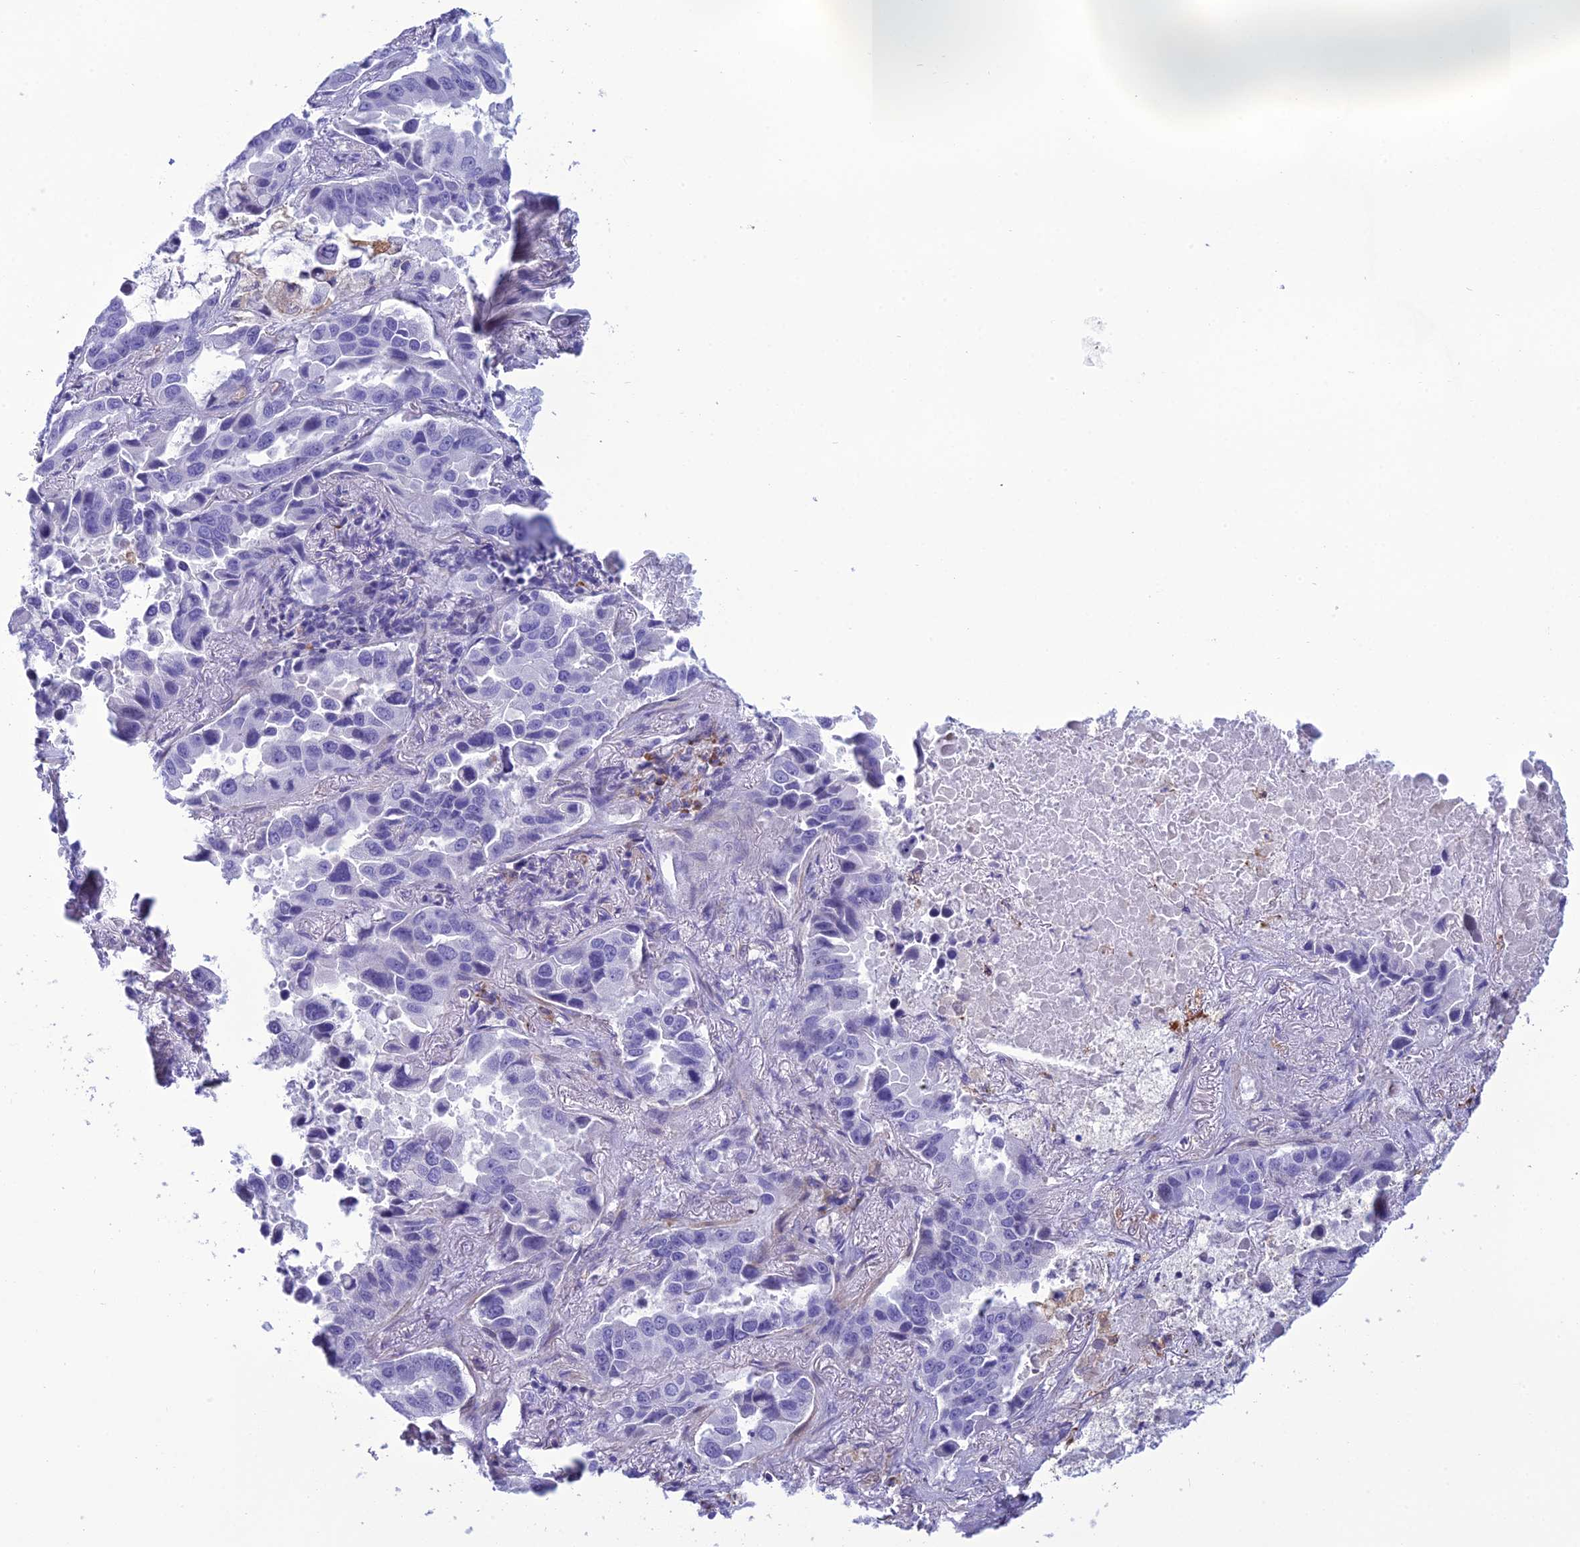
{"staining": {"intensity": "negative", "quantity": "none", "location": "none"}, "tissue": "lung cancer", "cell_type": "Tumor cells", "image_type": "cancer", "snomed": [{"axis": "morphology", "description": "Adenocarcinoma, NOS"}, {"axis": "topography", "description": "Lung"}], "caption": "The histopathology image reveals no significant expression in tumor cells of lung cancer (adenocarcinoma).", "gene": "CRB2", "patient": {"sex": "male", "age": 64}}